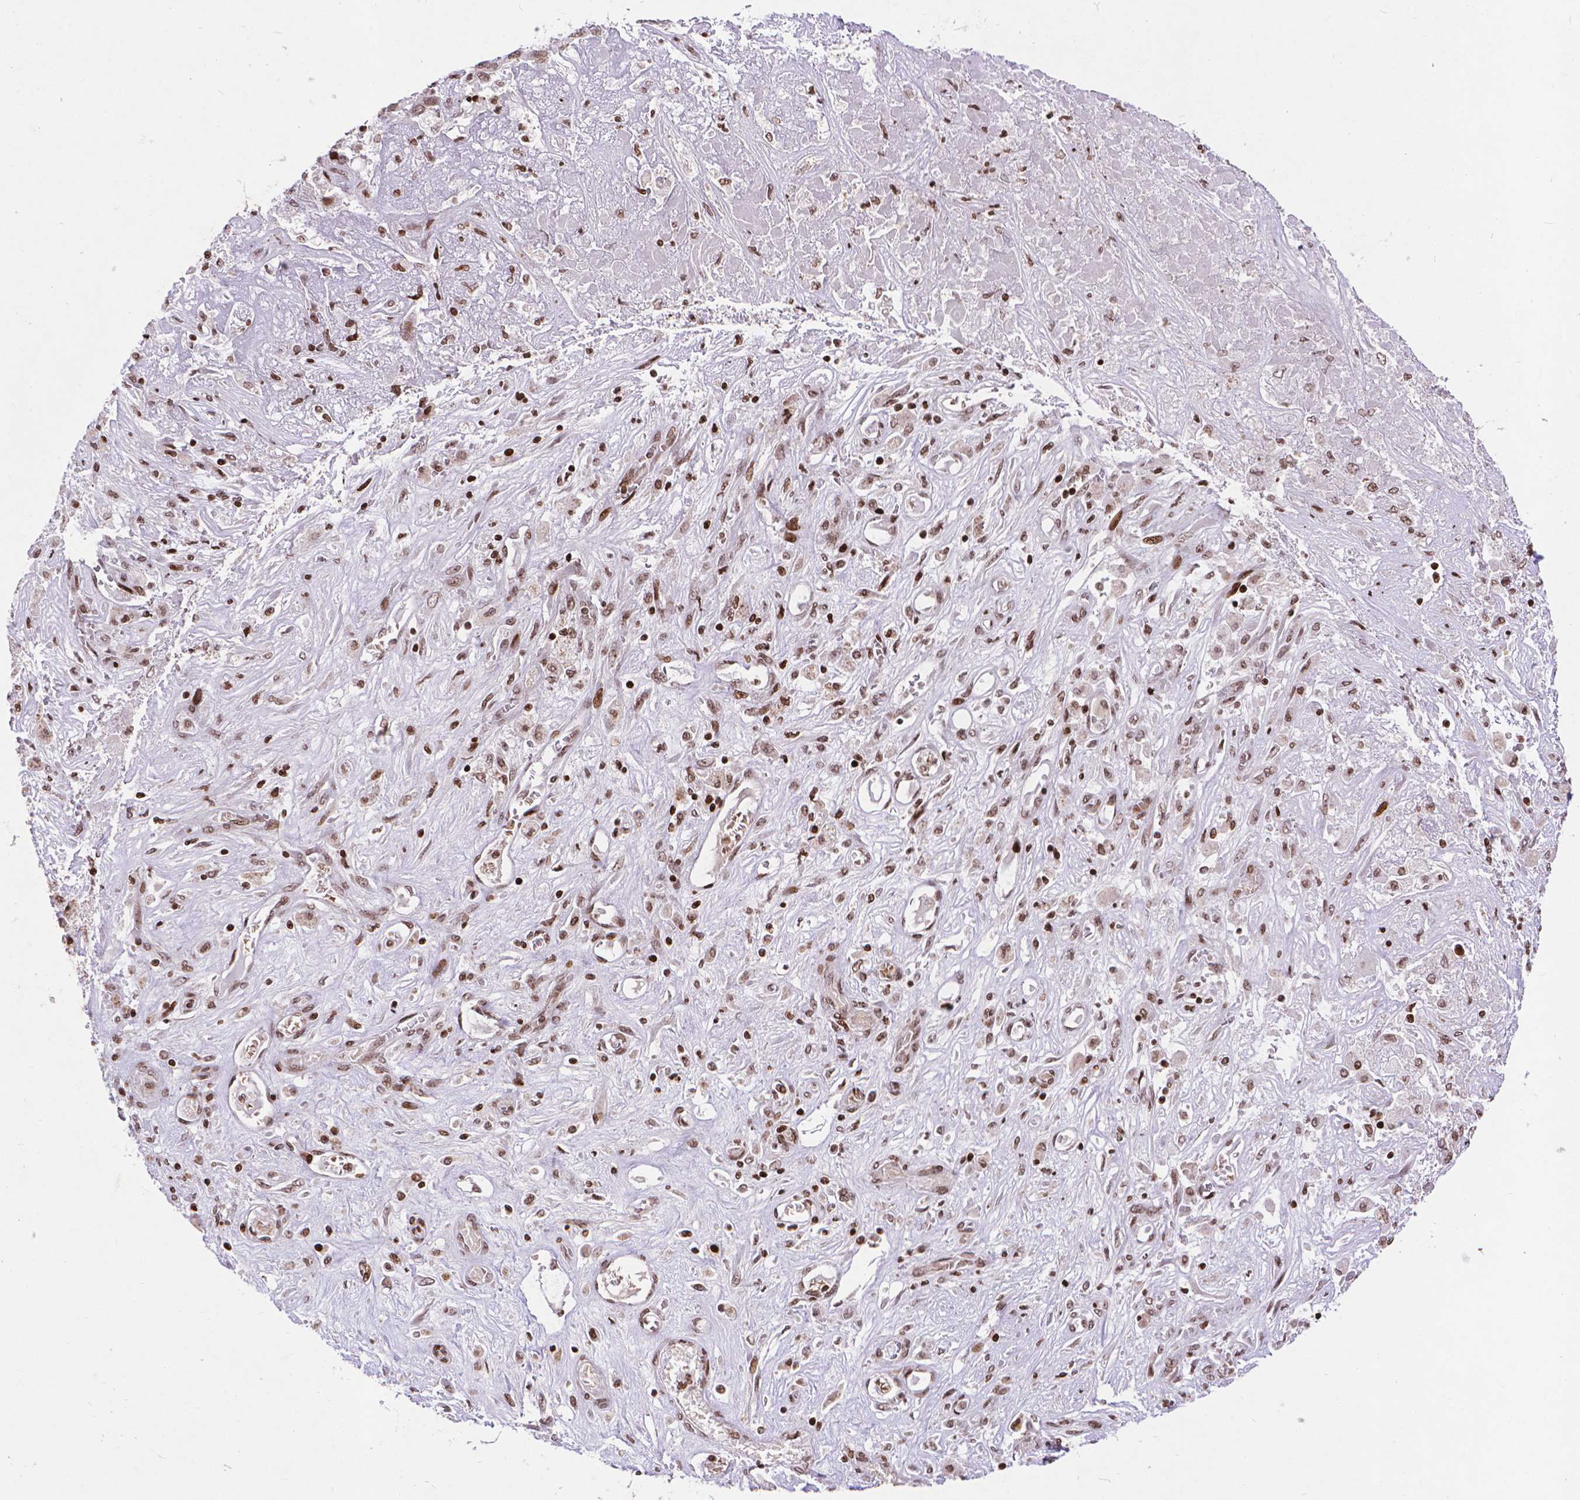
{"staining": {"intensity": "weak", "quantity": ">75%", "location": "nuclear"}, "tissue": "liver cancer", "cell_type": "Tumor cells", "image_type": "cancer", "snomed": [{"axis": "morphology", "description": "Cholangiocarcinoma"}, {"axis": "topography", "description": "Liver"}], "caption": "Protein expression analysis of liver cancer displays weak nuclear expression in about >75% of tumor cells.", "gene": "AMER1", "patient": {"sex": "female", "age": 52}}